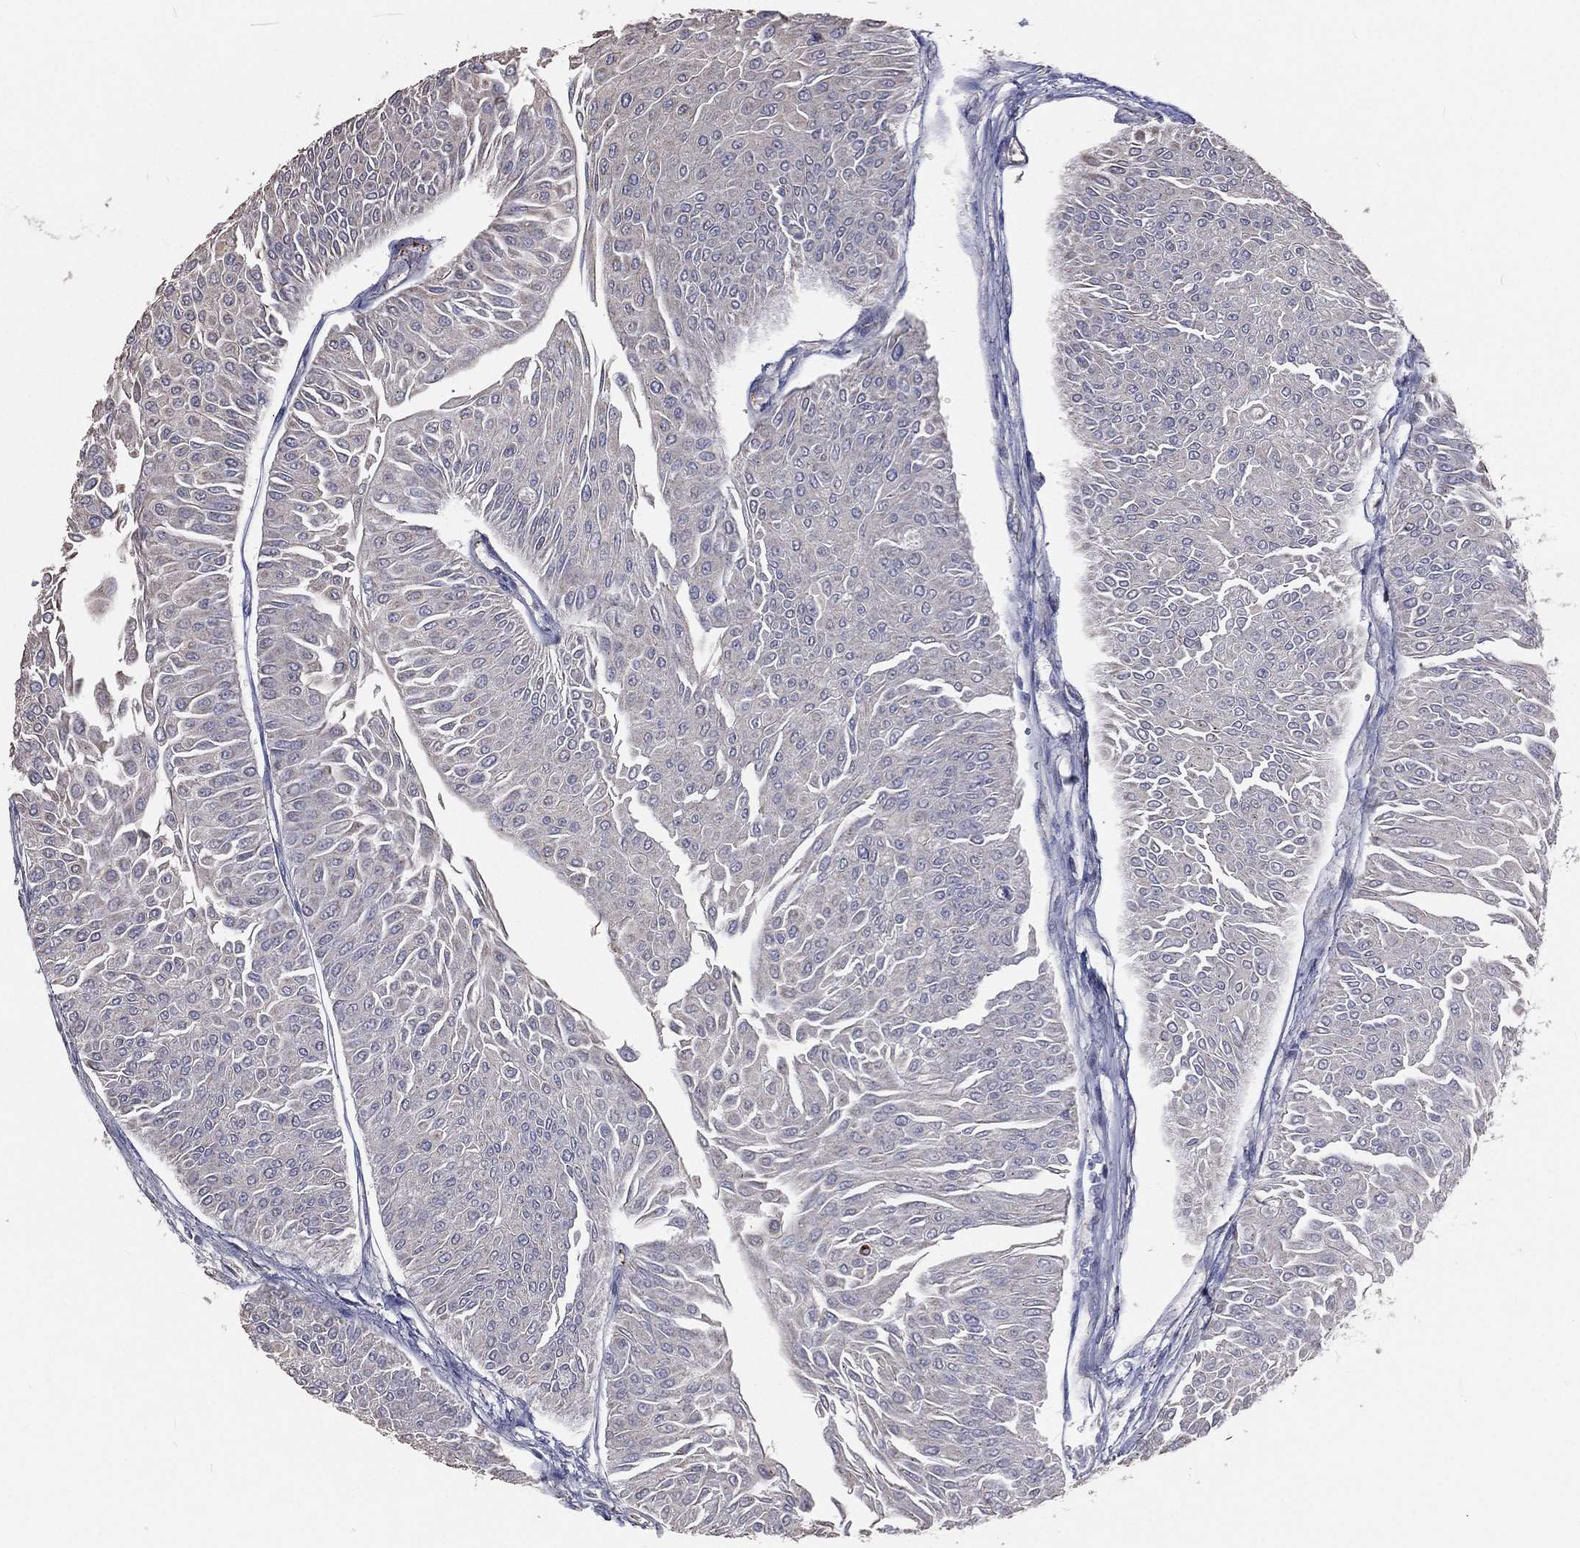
{"staining": {"intensity": "negative", "quantity": "none", "location": "none"}, "tissue": "urothelial cancer", "cell_type": "Tumor cells", "image_type": "cancer", "snomed": [{"axis": "morphology", "description": "Urothelial carcinoma, Low grade"}, {"axis": "topography", "description": "Urinary bladder"}], "caption": "DAB (3,3'-diaminobenzidine) immunohistochemical staining of urothelial cancer displays no significant positivity in tumor cells.", "gene": "CROCC", "patient": {"sex": "male", "age": 67}}